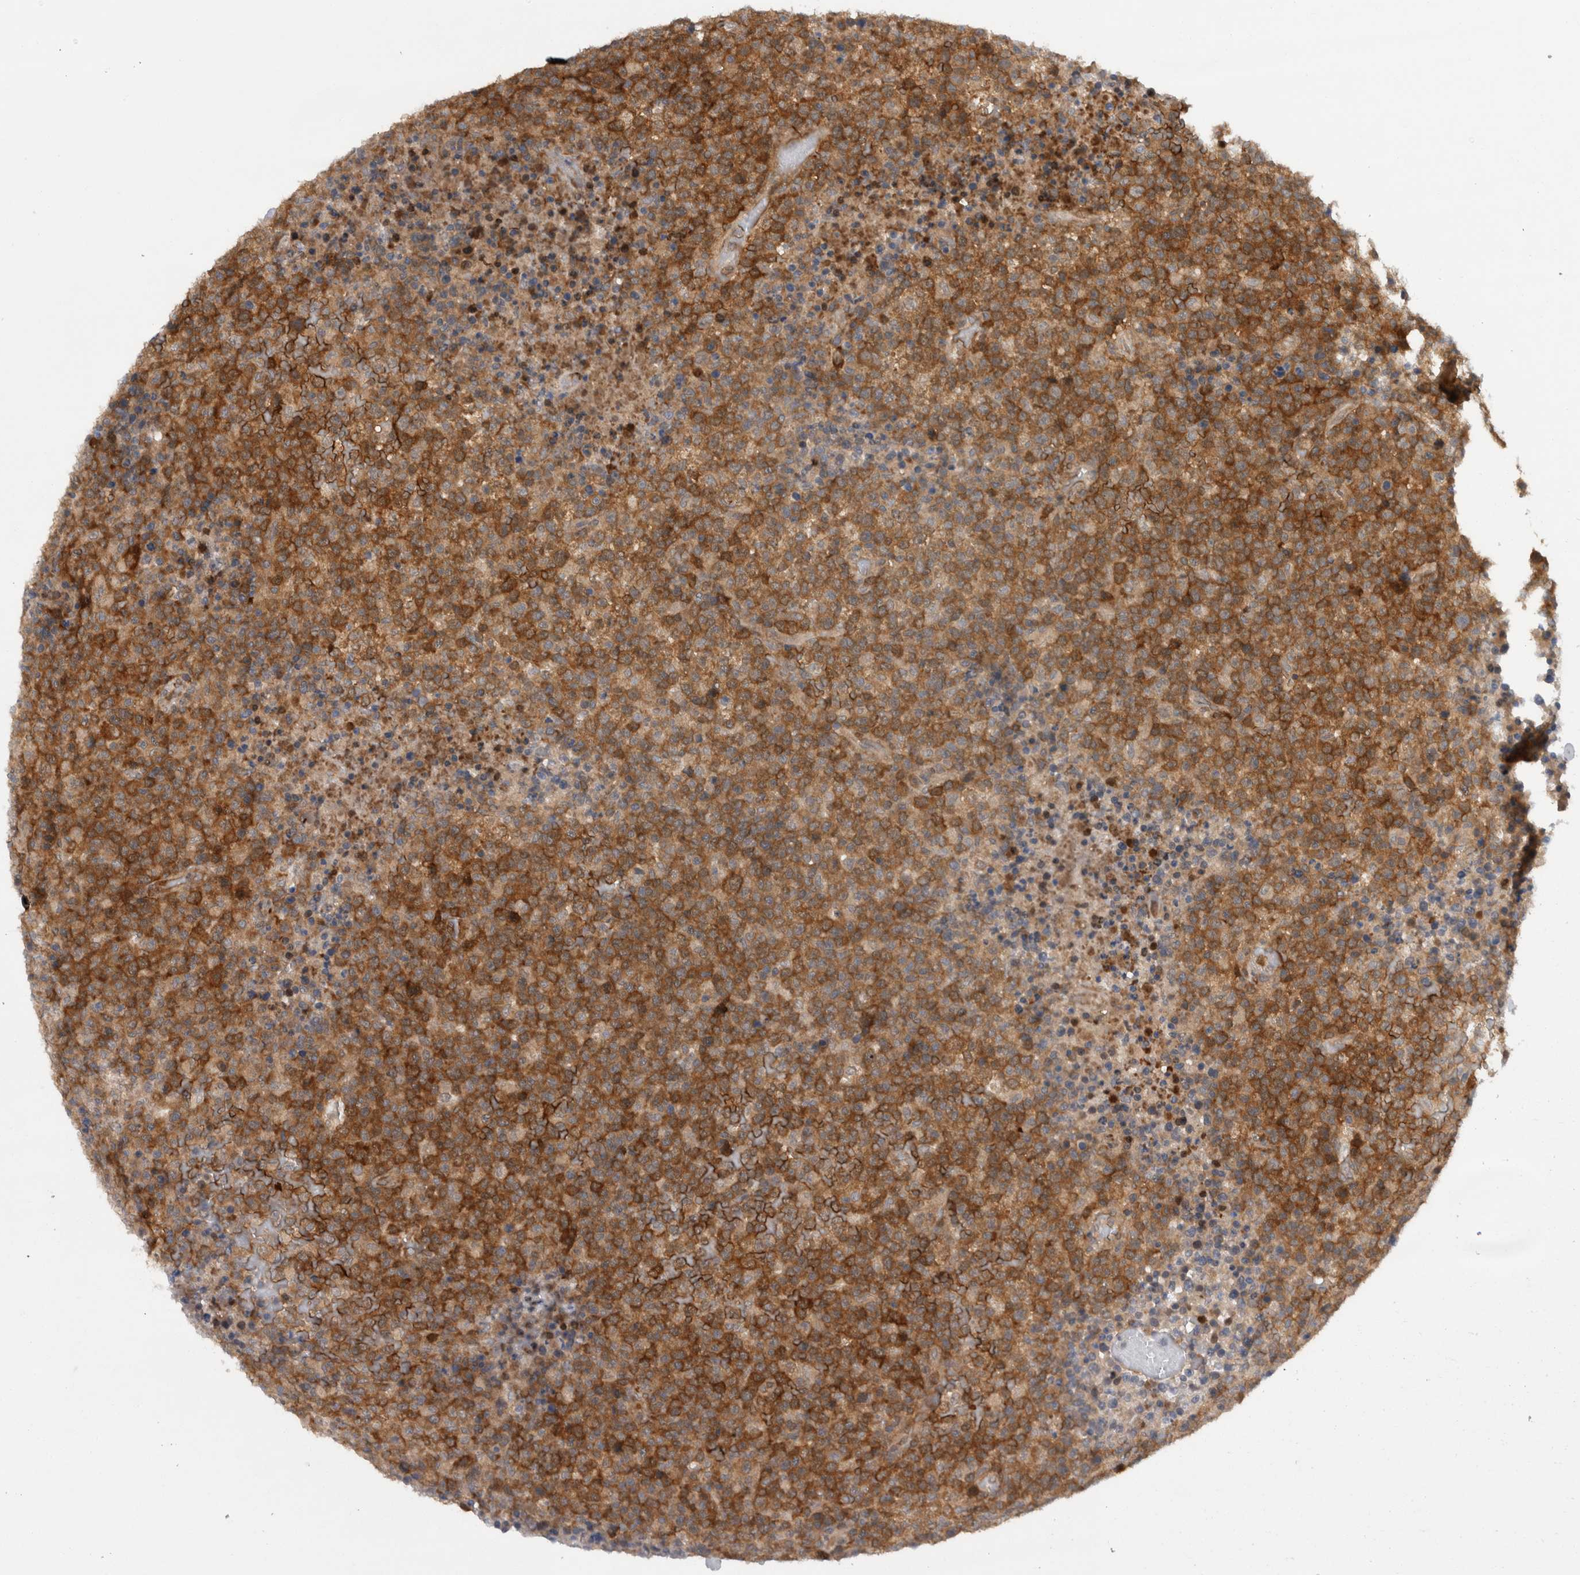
{"staining": {"intensity": "strong", "quantity": ">75%", "location": "cytoplasmic/membranous"}, "tissue": "lymphoma", "cell_type": "Tumor cells", "image_type": "cancer", "snomed": [{"axis": "morphology", "description": "Malignant lymphoma, non-Hodgkin's type, High grade"}, {"axis": "topography", "description": "Lymph node"}], "caption": "DAB immunohistochemical staining of human high-grade malignant lymphoma, non-Hodgkin's type reveals strong cytoplasmic/membranous protein positivity in about >75% of tumor cells. The staining is performed using DAB brown chromogen to label protein expression. The nuclei are counter-stained blue using hematoxylin.", "gene": "PDCD2", "patient": {"sex": "male", "age": 13}}